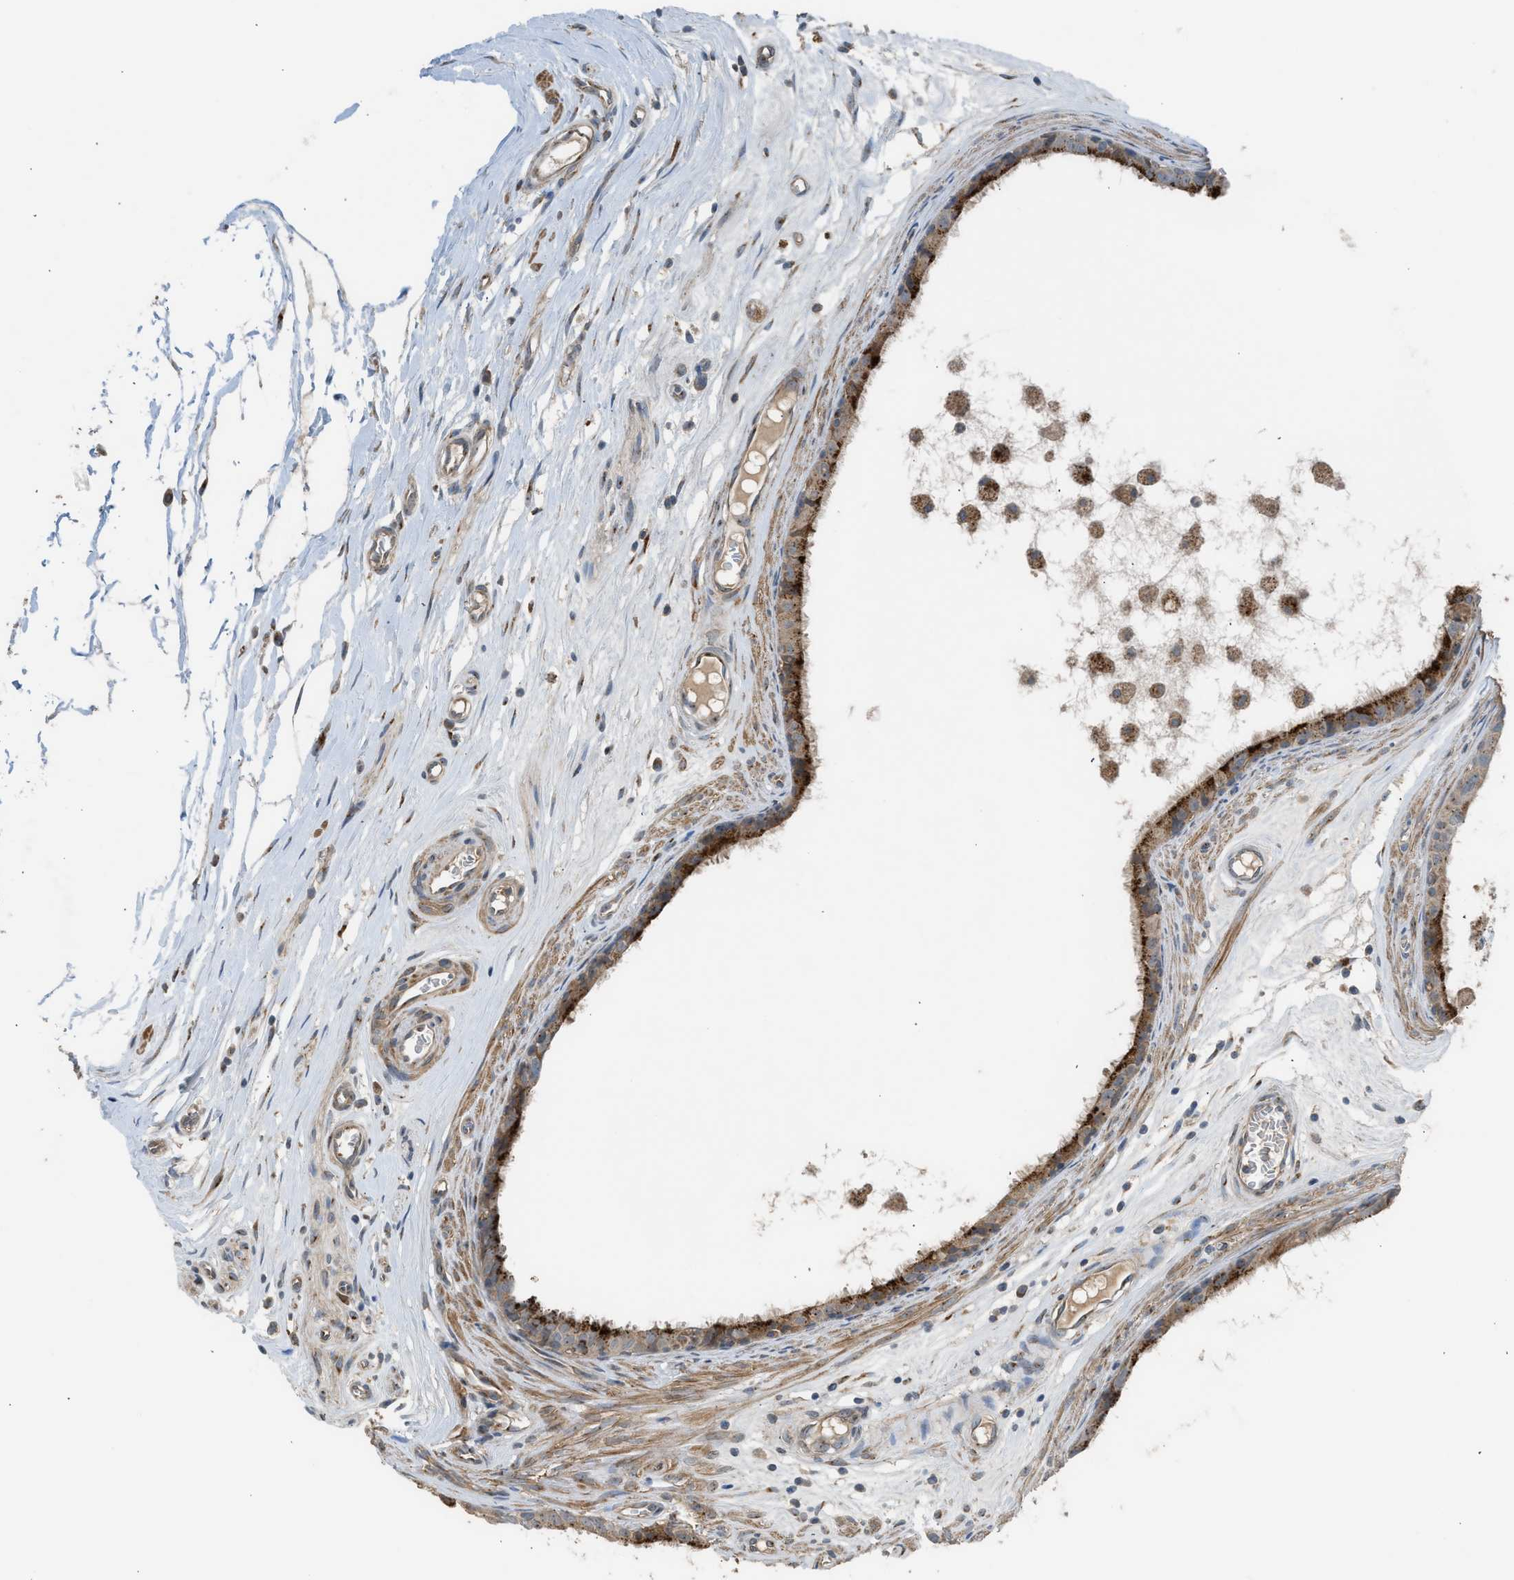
{"staining": {"intensity": "strong", "quantity": ">75%", "location": "cytoplasmic/membranous"}, "tissue": "epididymis", "cell_type": "Glandular cells", "image_type": "normal", "snomed": [{"axis": "morphology", "description": "Normal tissue, NOS"}, {"axis": "morphology", "description": "Inflammation, NOS"}, {"axis": "topography", "description": "Epididymis"}], "caption": "A photomicrograph of human epididymis stained for a protein demonstrates strong cytoplasmic/membranous brown staining in glandular cells. The staining is performed using DAB brown chromogen to label protein expression. The nuclei are counter-stained blue using hematoxylin.", "gene": "STARD3", "patient": {"sex": "male", "age": 85}}